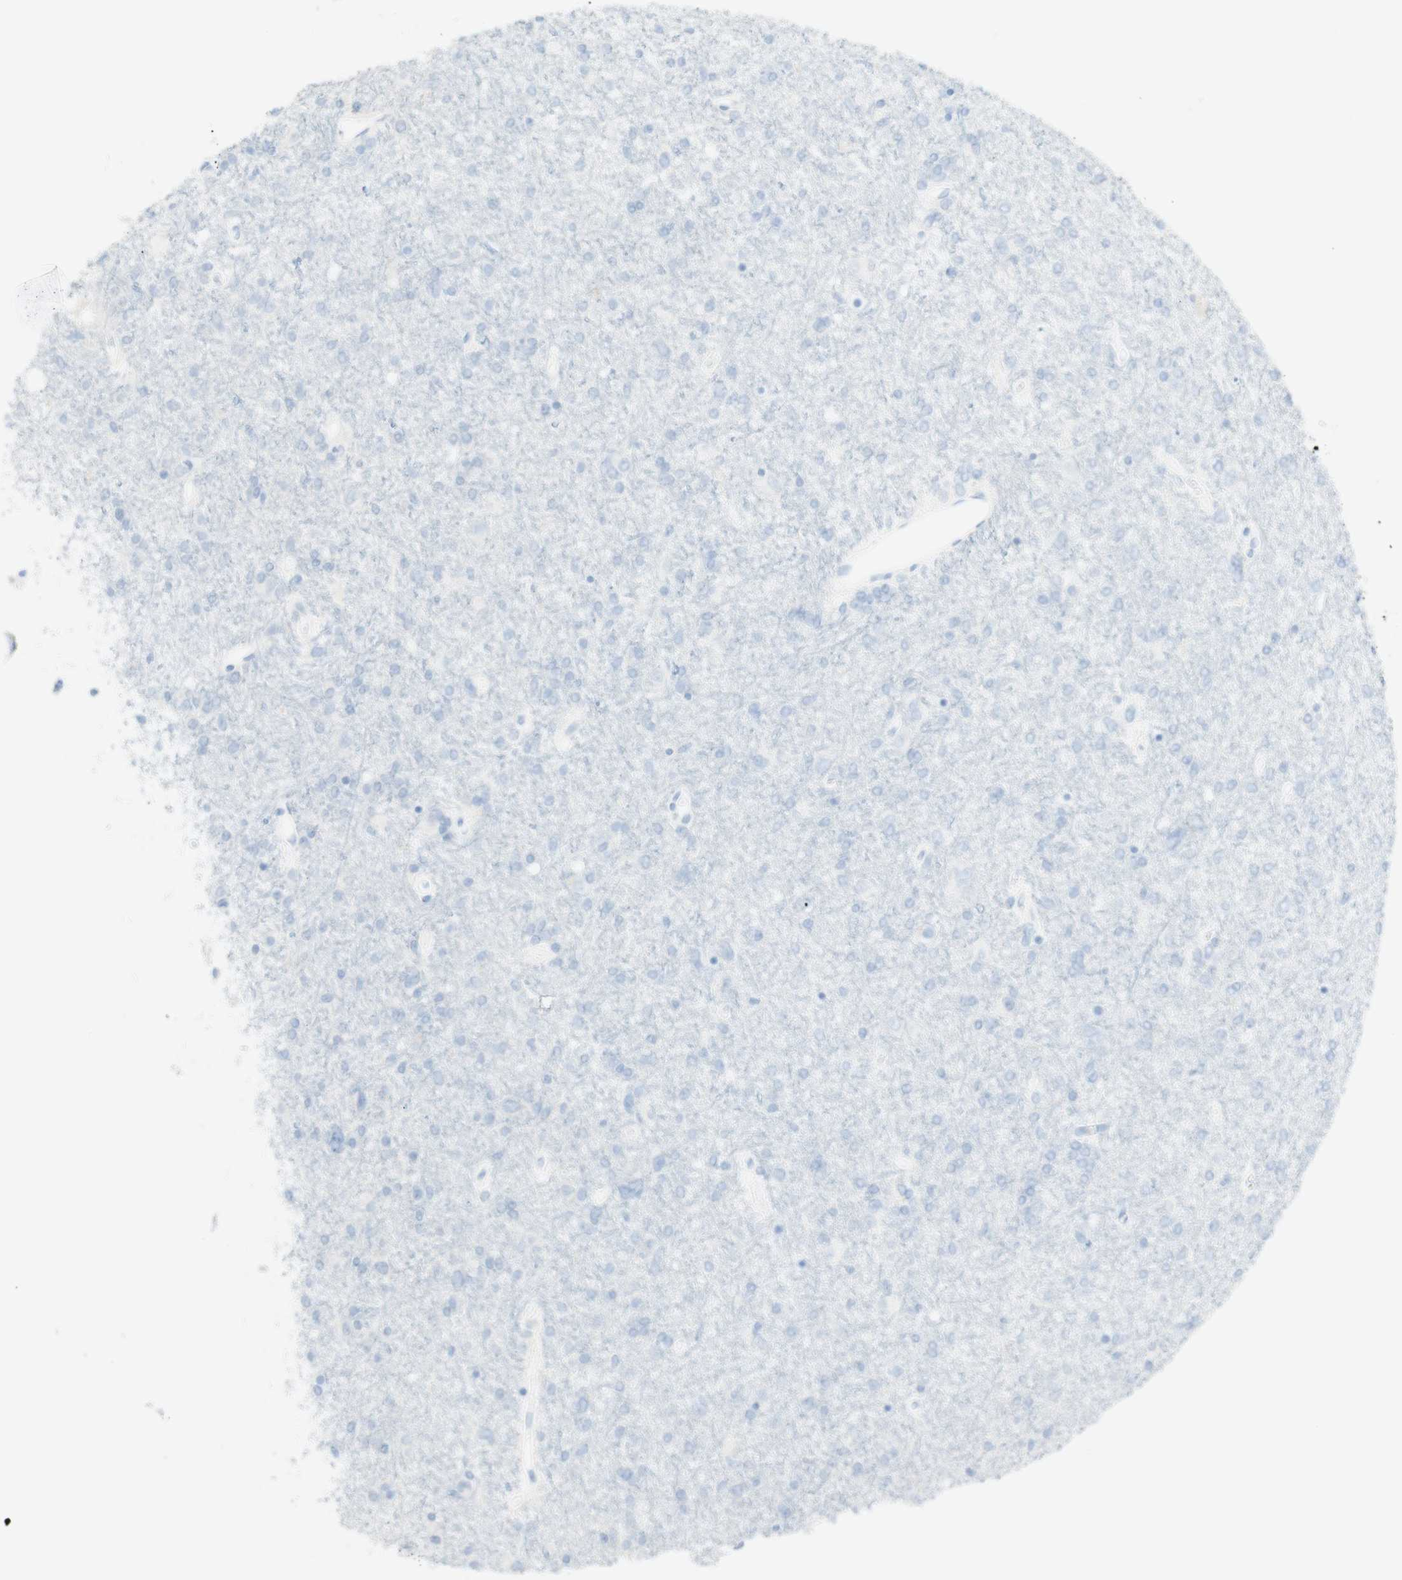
{"staining": {"intensity": "negative", "quantity": "none", "location": "none"}, "tissue": "glioma", "cell_type": "Tumor cells", "image_type": "cancer", "snomed": [{"axis": "morphology", "description": "Glioma, malignant, High grade"}, {"axis": "topography", "description": "Brain"}], "caption": "IHC of malignant glioma (high-grade) demonstrates no positivity in tumor cells.", "gene": "TPO", "patient": {"sex": "female", "age": 59}}